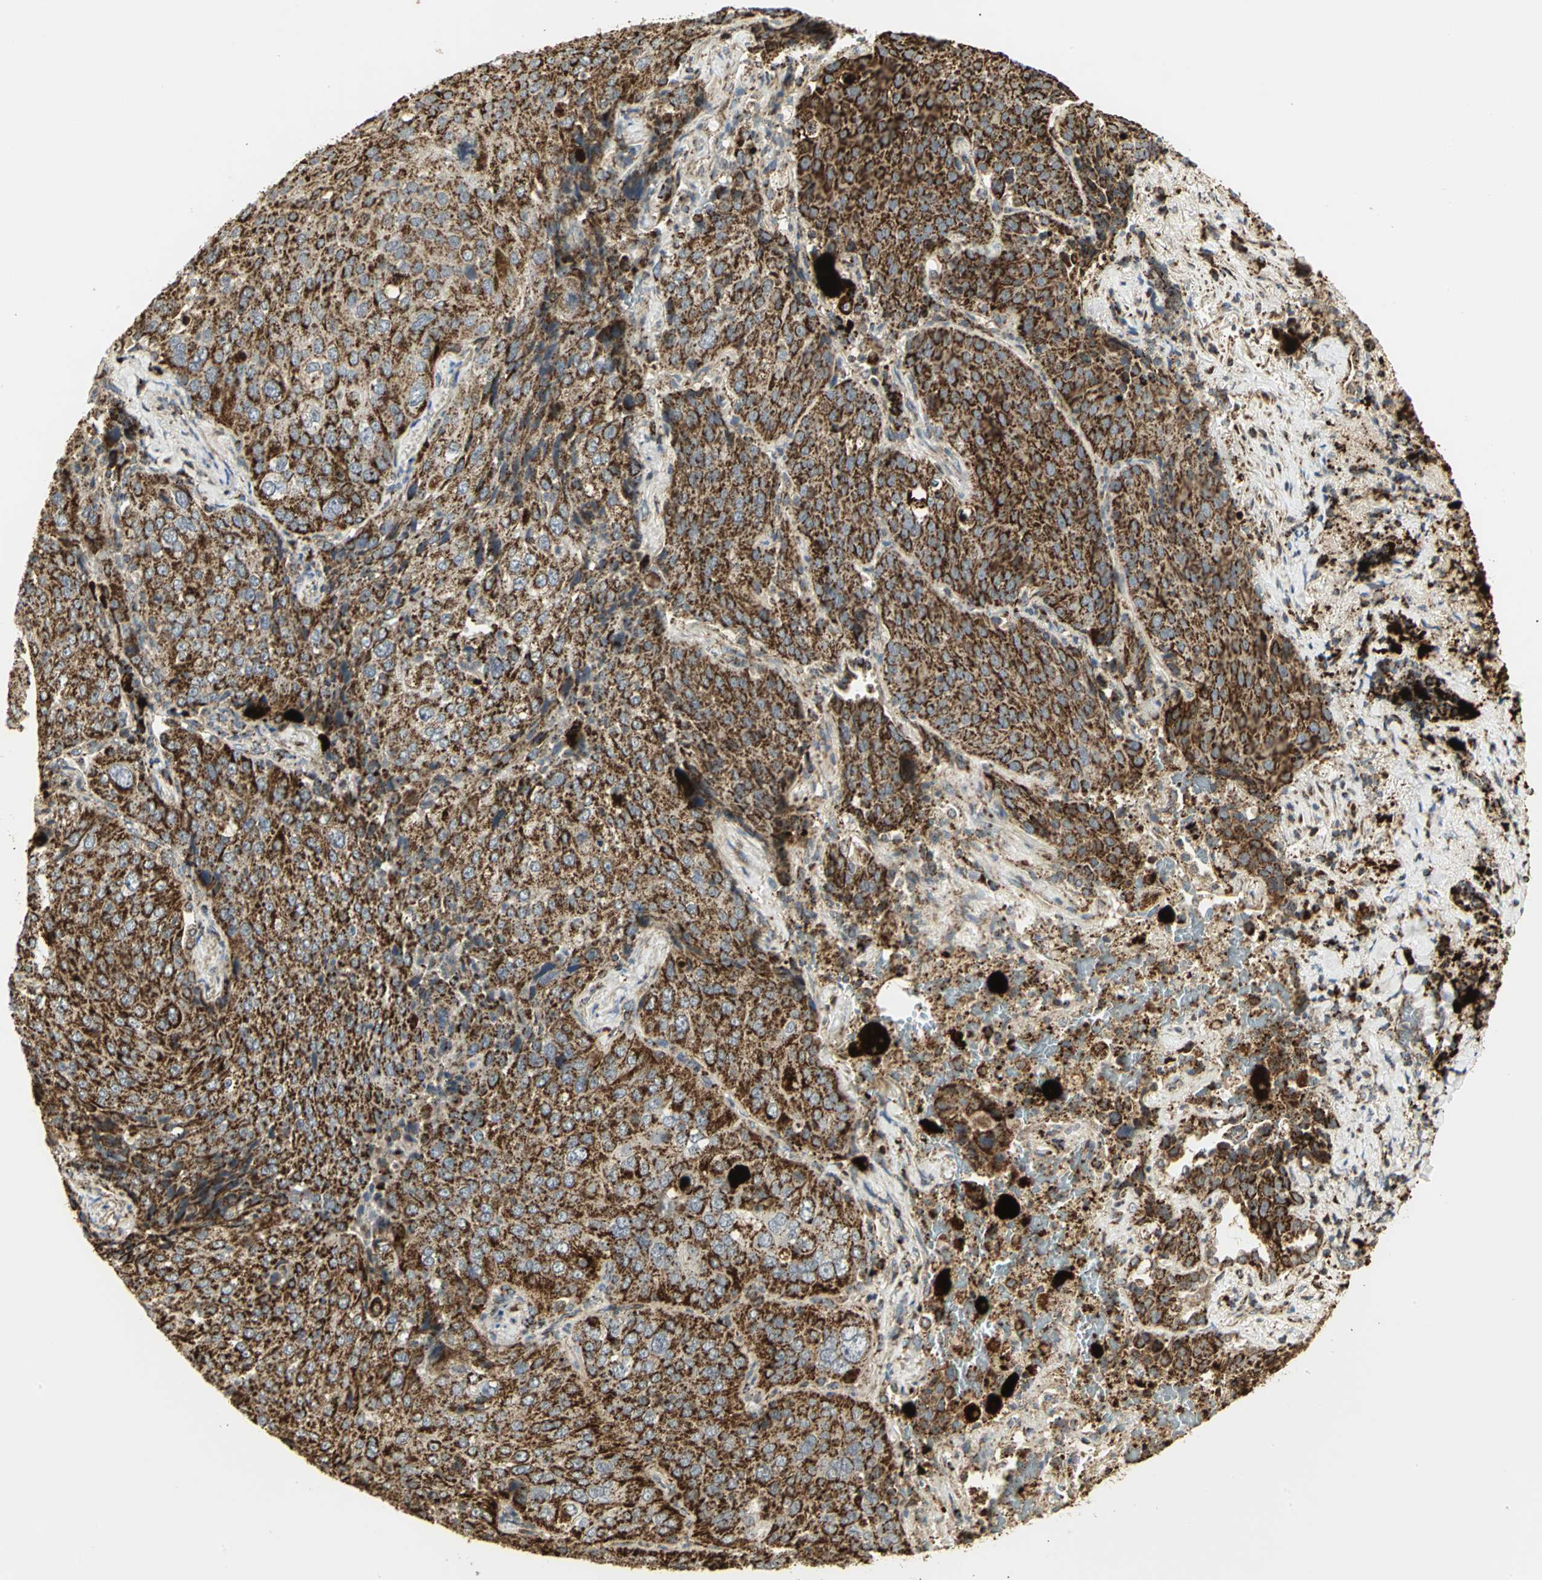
{"staining": {"intensity": "strong", "quantity": ">75%", "location": "cytoplasmic/membranous"}, "tissue": "lung cancer", "cell_type": "Tumor cells", "image_type": "cancer", "snomed": [{"axis": "morphology", "description": "Squamous cell carcinoma, NOS"}, {"axis": "topography", "description": "Lung"}], "caption": "High-power microscopy captured an immunohistochemistry (IHC) histopathology image of lung cancer, revealing strong cytoplasmic/membranous positivity in about >75% of tumor cells. (DAB (3,3'-diaminobenzidine) IHC with brightfield microscopy, high magnification).", "gene": "VDAC1", "patient": {"sex": "male", "age": 54}}